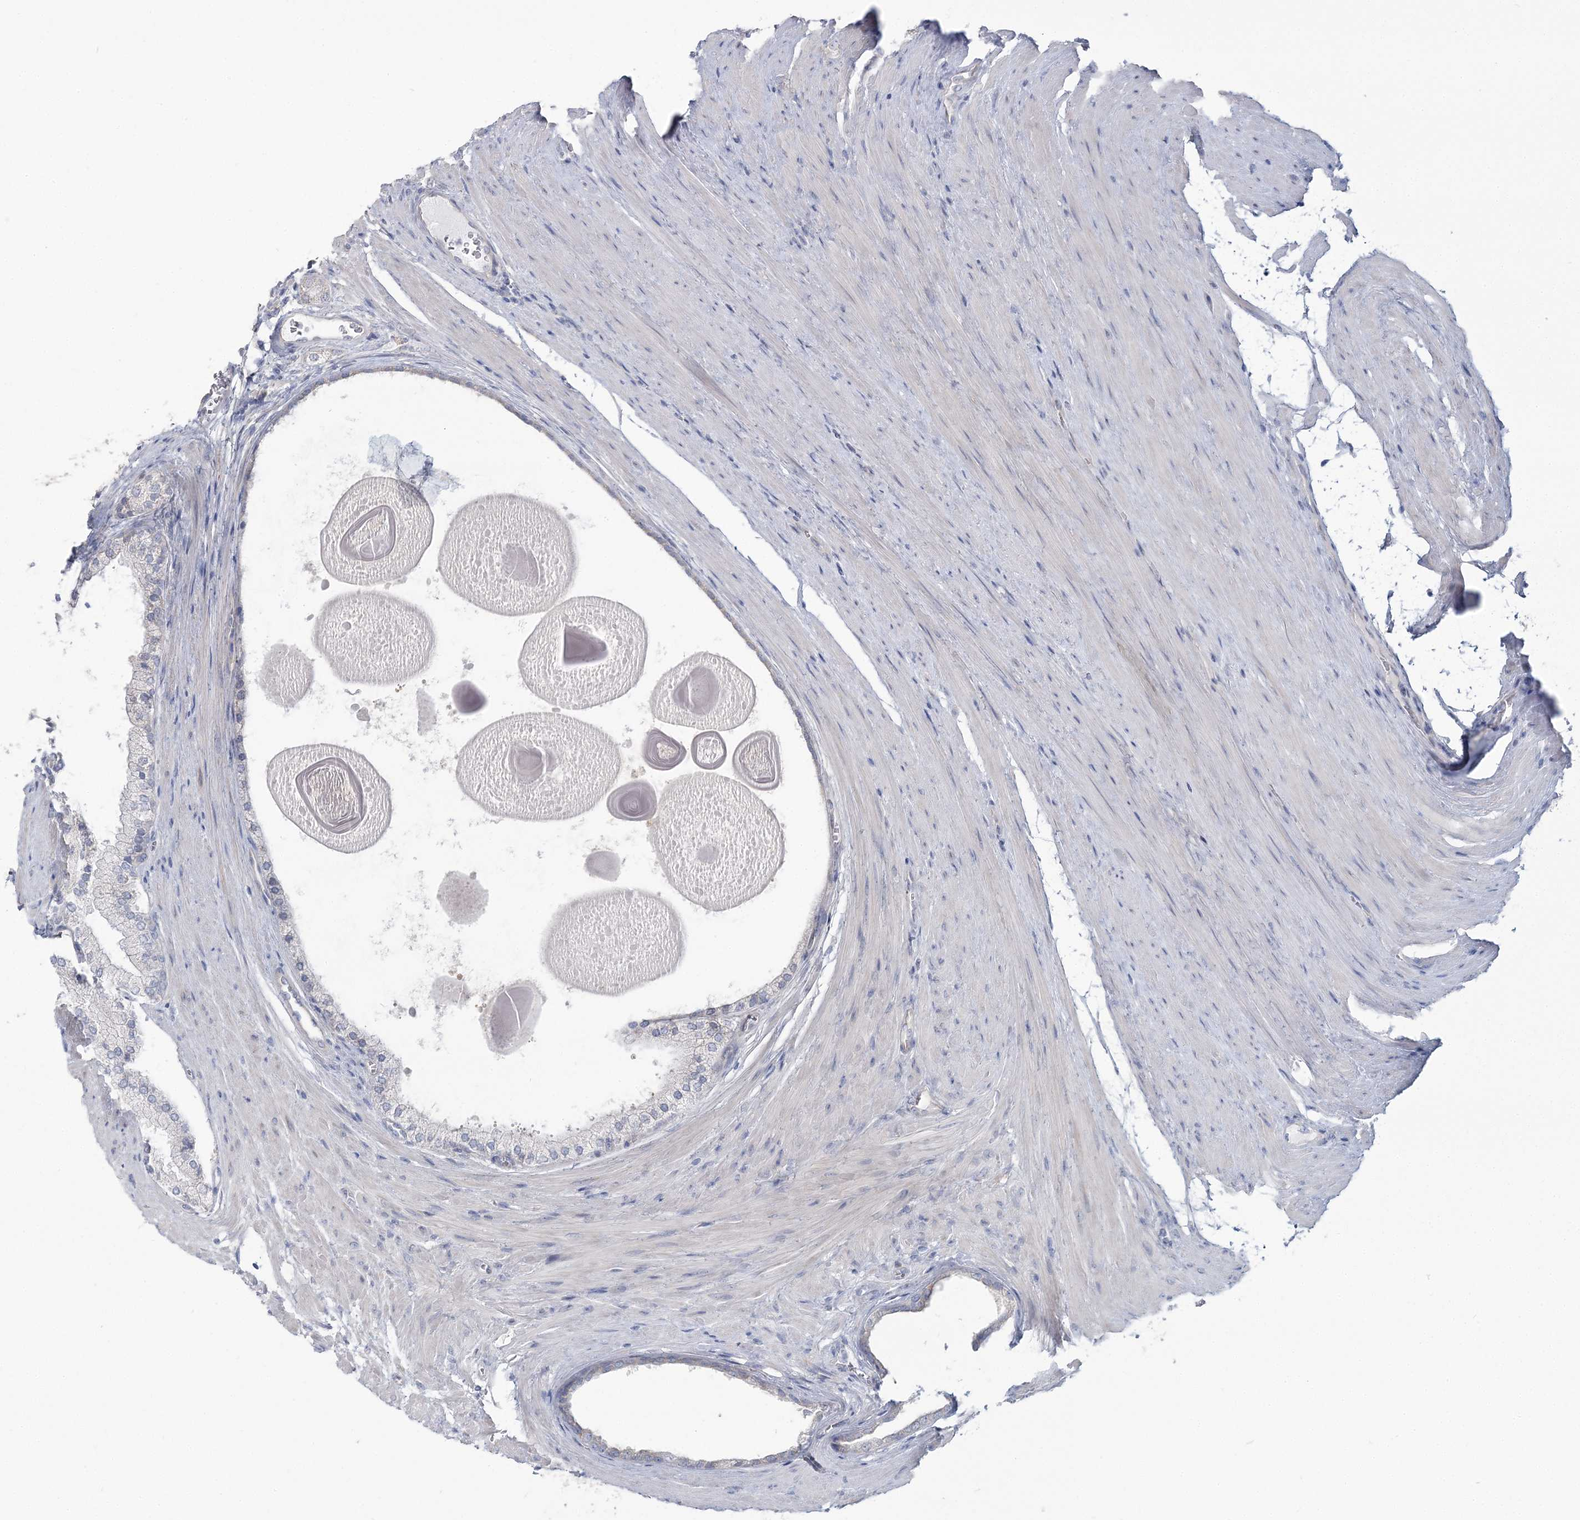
{"staining": {"intensity": "negative", "quantity": "none", "location": "none"}, "tissue": "prostate cancer", "cell_type": "Tumor cells", "image_type": "cancer", "snomed": [{"axis": "morphology", "description": "Adenocarcinoma, High grade"}, {"axis": "topography", "description": "Prostate"}], "caption": "Image shows no significant protein positivity in tumor cells of prostate high-grade adenocarcinoma.", "gene": "CMBL", "patient": {"sex": "male", "age": 60}}